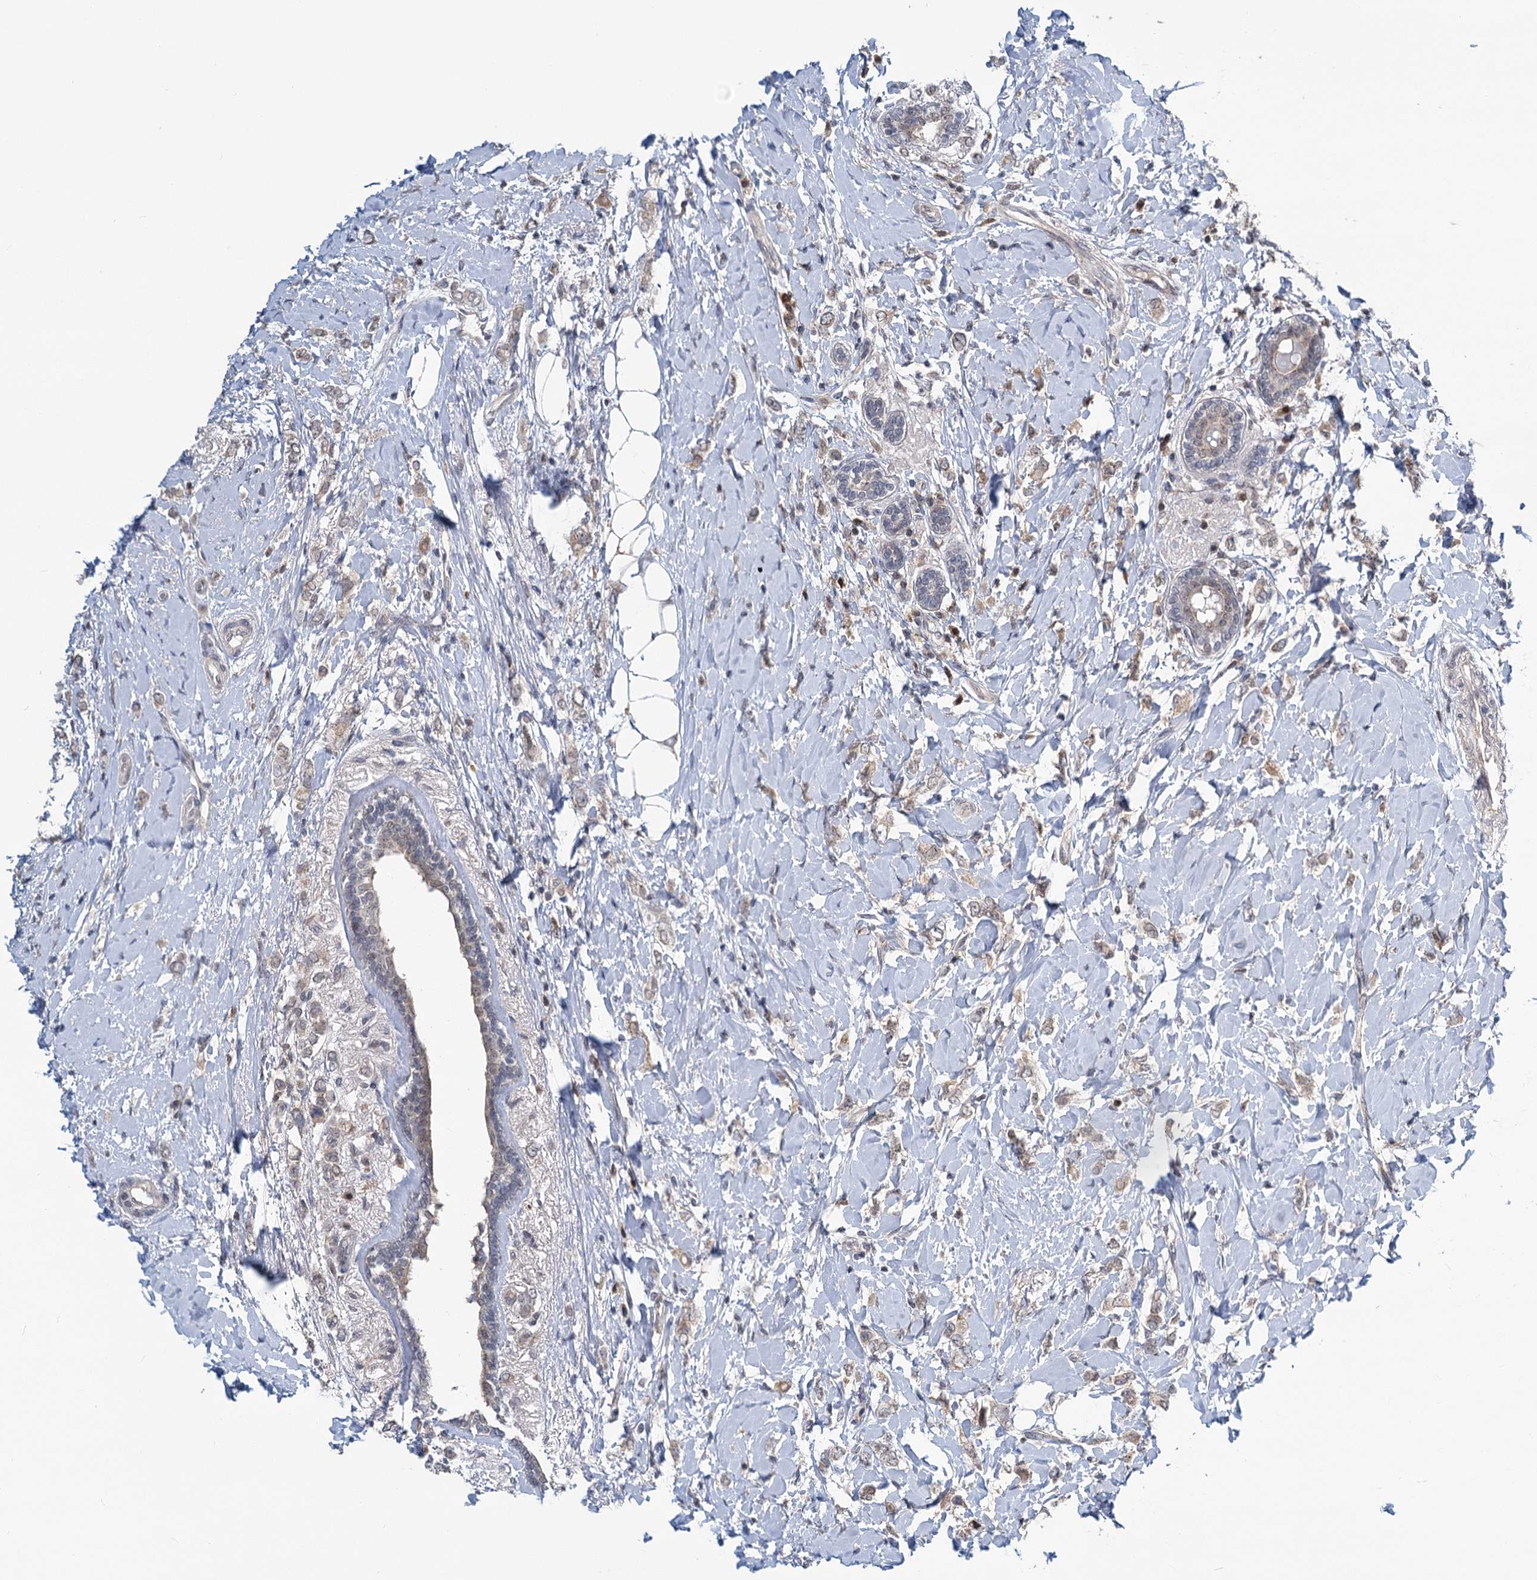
{"staining": {"intensity": "weak", "quantity": "25%-75%", "location": "cytoplasmic/membranous"}, "tissue": "breast cancer", "cell_type": "Tumor cells", "image_type": "cancer", "snomed": [{"axis": "morphology", "description": "Normal tissue, NOS"}, {"axis": "morphology", "description": "Lobular carcinoma"}, {"axis": "topography", "description": "Breast"}], "caption": "This is an image of immunohistochemistry (IHC) staining of breast lobular carcinoma, which shows weak expression in the cytoplasmic/membranous of tumor cells.", "gene": "STAP1", "patient": {"sex": "female", "age": 47}}